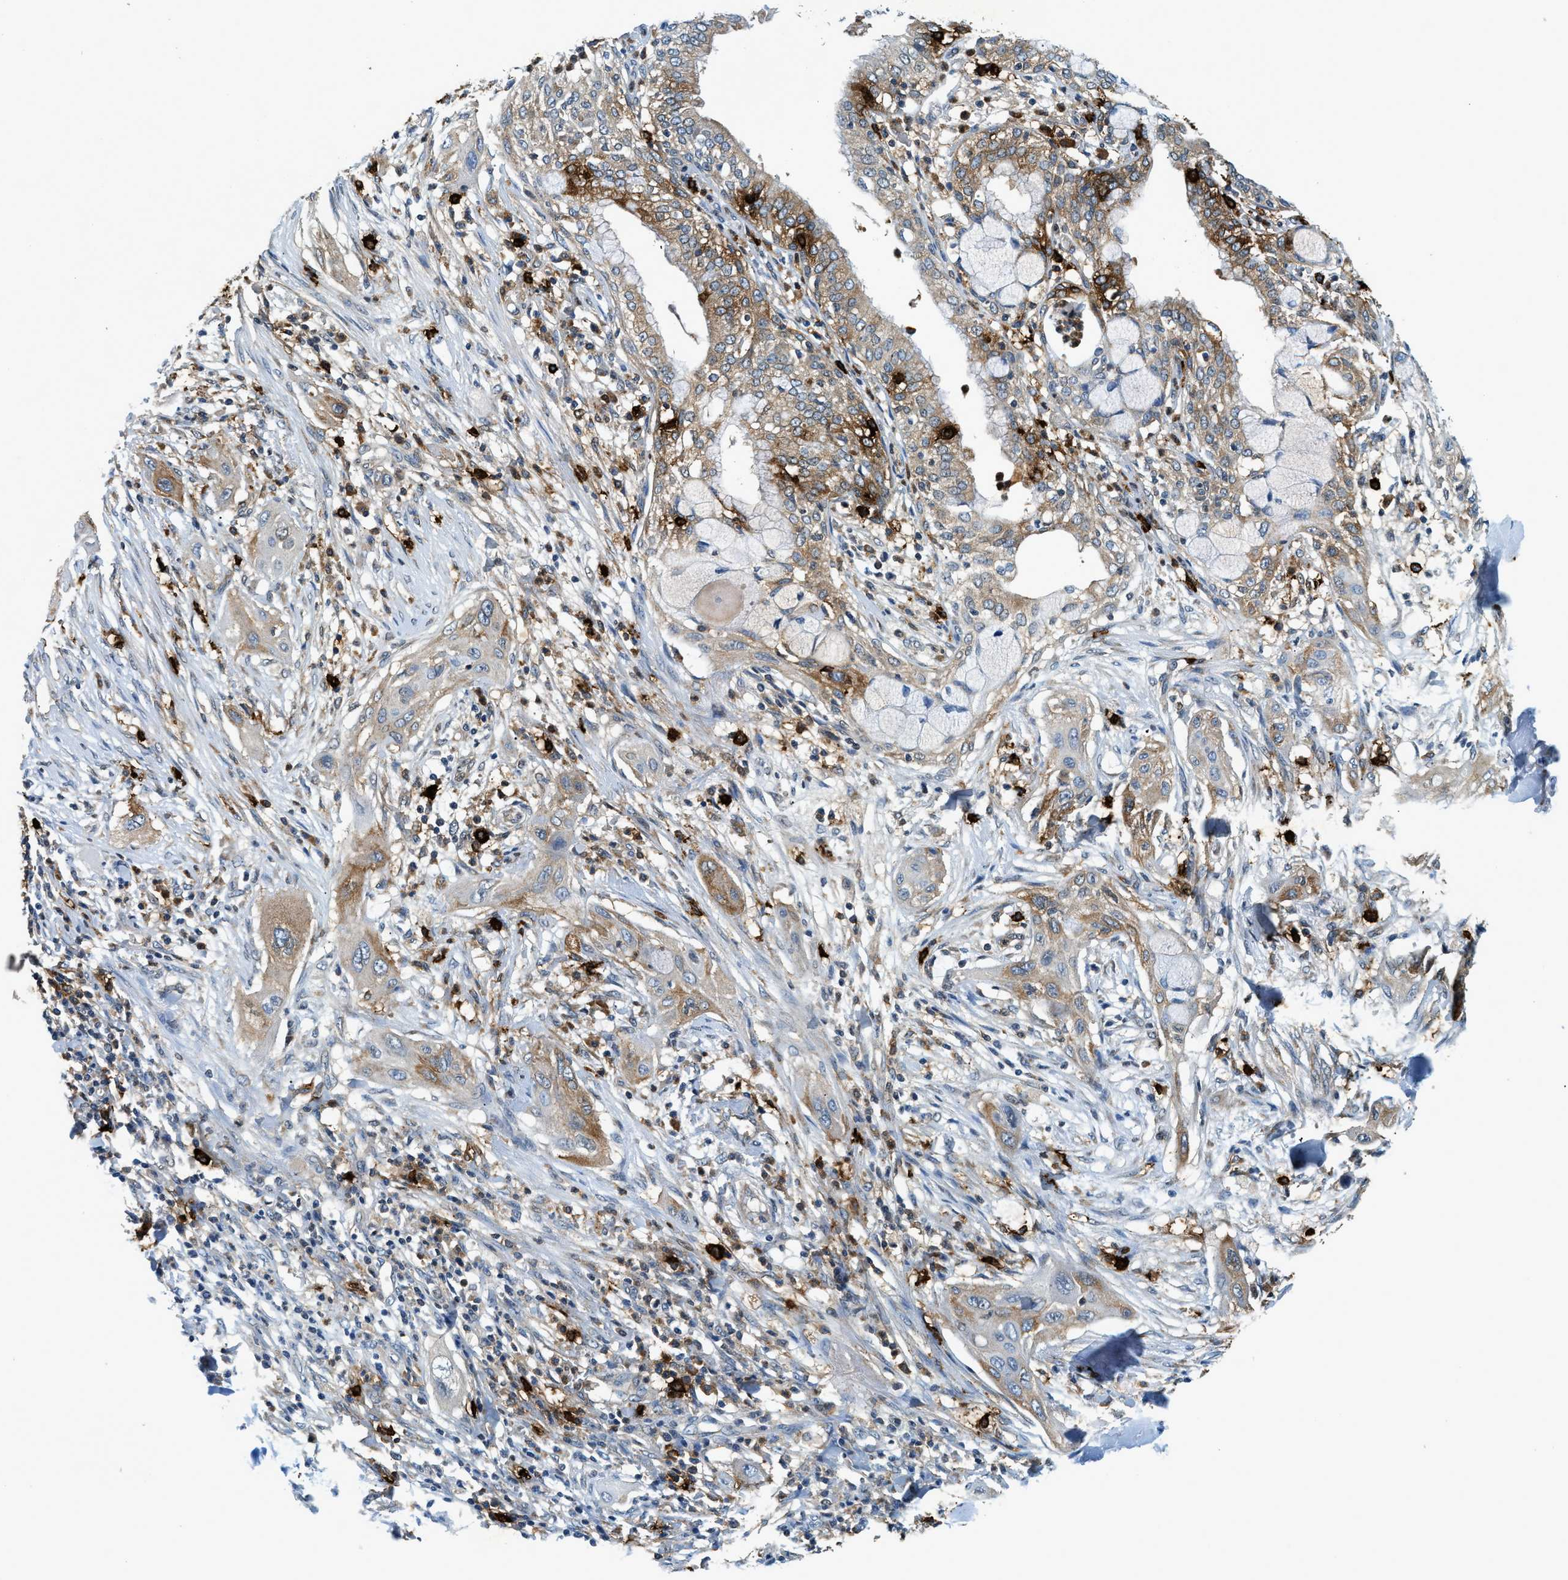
{"staining": {"intensity": "moderate", "quantity": "25%-75%", "location": "cytoplasmic/membranous"}, "tissue": "lung cancer", "cell_type": "Tumor cells", "image_type": "cancer", "snomed": [{"axis": "morphology", "description": "Squamous cell carcinoma, NOS"}, {"axis": "topography", "description": "Lung"}], "caption": "Immunohistochemistry (IHC) staining of lung cancer, which demonstrates medium levels of moderate cytoplasmic/membranous positivity in about 25%-75% of tumor cells indicating moderate cytoplasmic/membranous protein expression. The staining was performed using DAB (3,3'-diaminobenzidine) (brown) for protein detection and nuclei were counterstained in hematoxylin (blue).", "gene": "TPSAB1", "patient": {"sex": "female", "age": 47}}